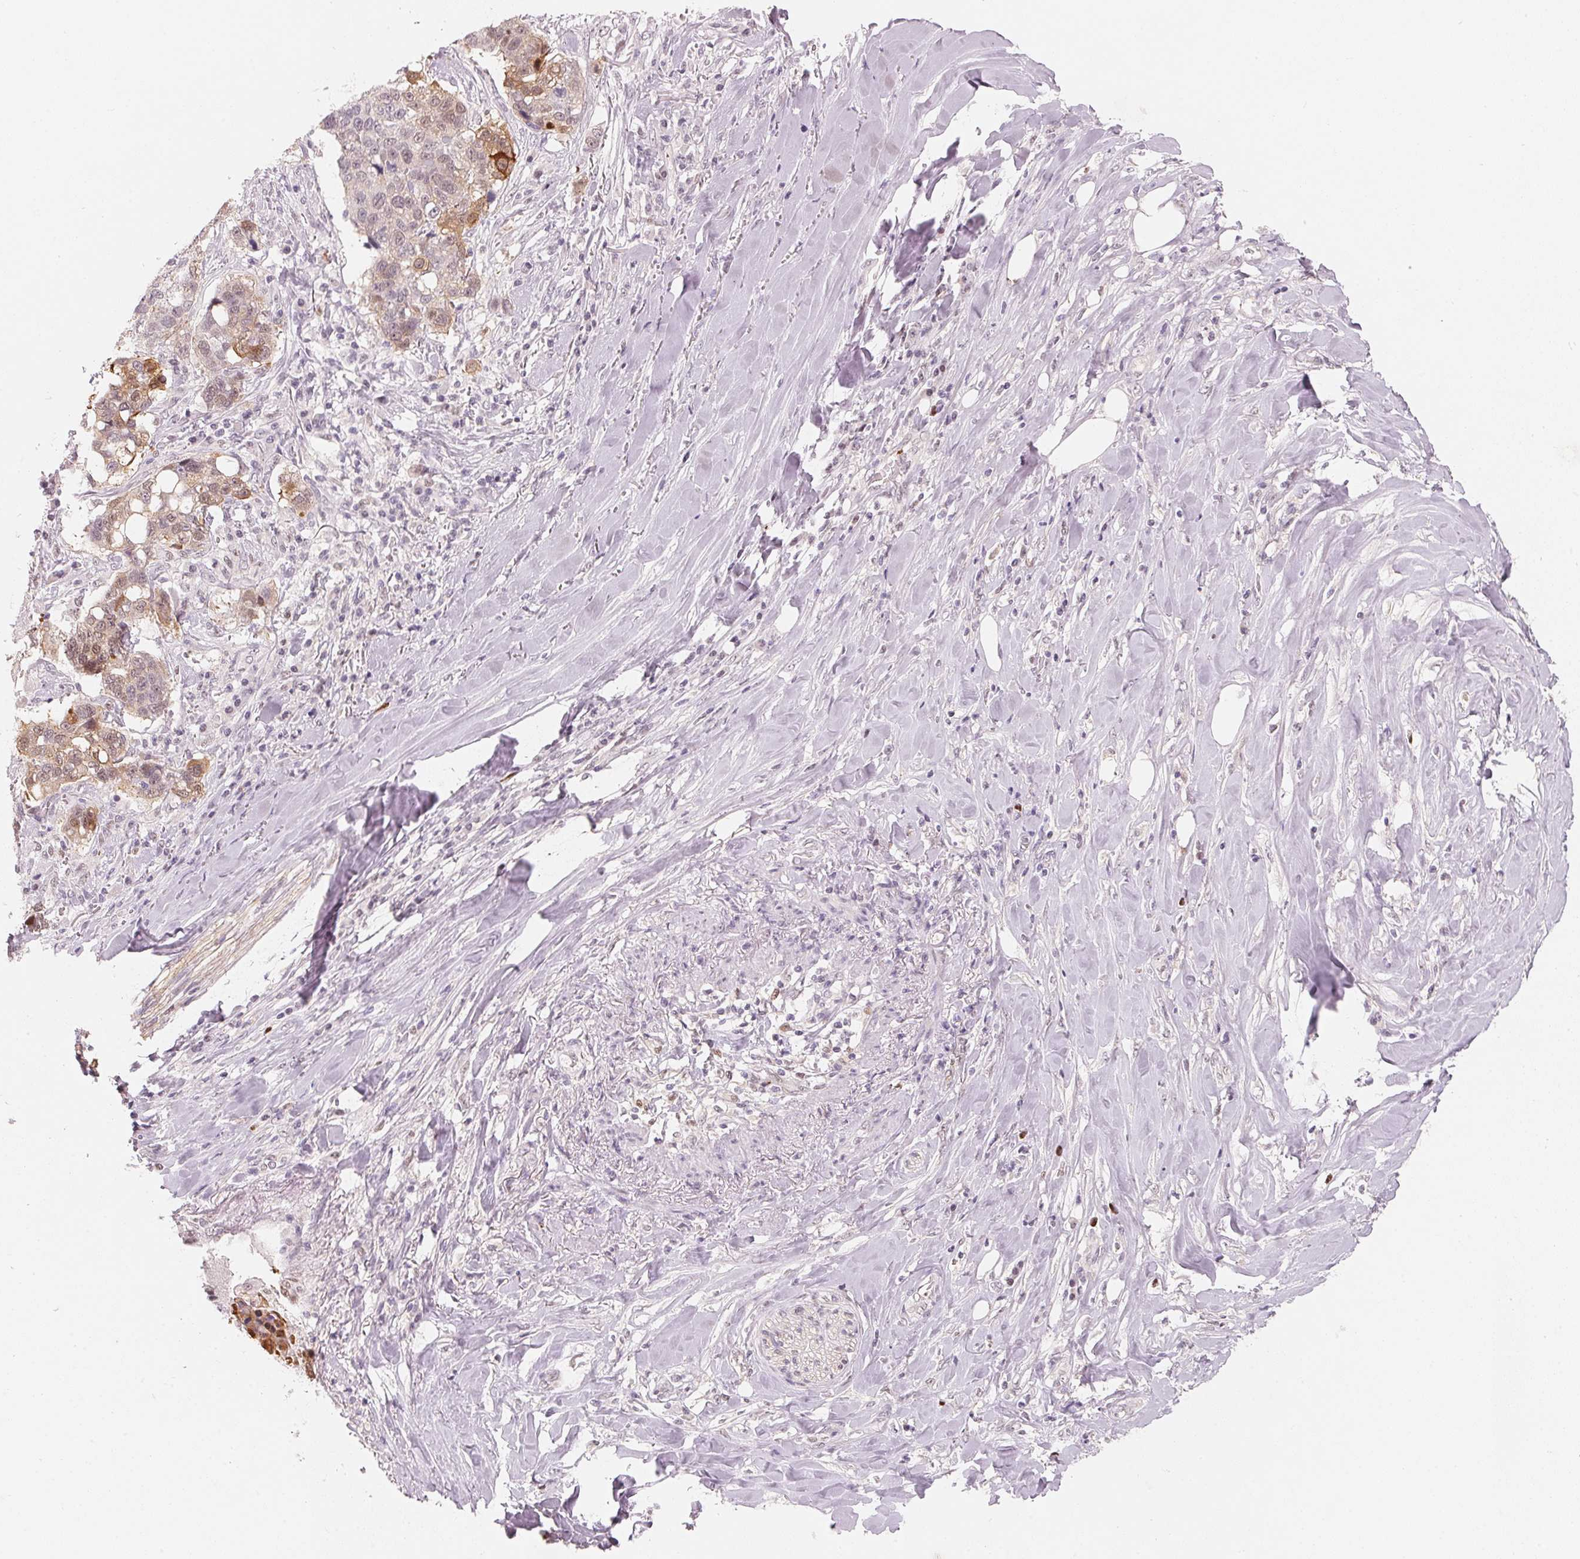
{"staining": {"intensity": "weak", "quantity": "<25%", "location": "cytoplasmic/membranous,nuclear"}, "tissue": "lung cancer", "cell_type": "Tumor cells", "image_type": "cancer", "snomed": [{"axis": "morphology", "description": "Squamous cell carcinoma, NOS"}, {"axis": "topography", "description": "Lymph node"}, {"axis": "topography", "description": "Lung"}], "caption": "Lung squamous cell carcinoma stained for a protein using immunohistochemistry (IHC) shows no expression tumor cells.", "gene": "ARHGAP22", "patient": {"sex": "male", "age": 61}}